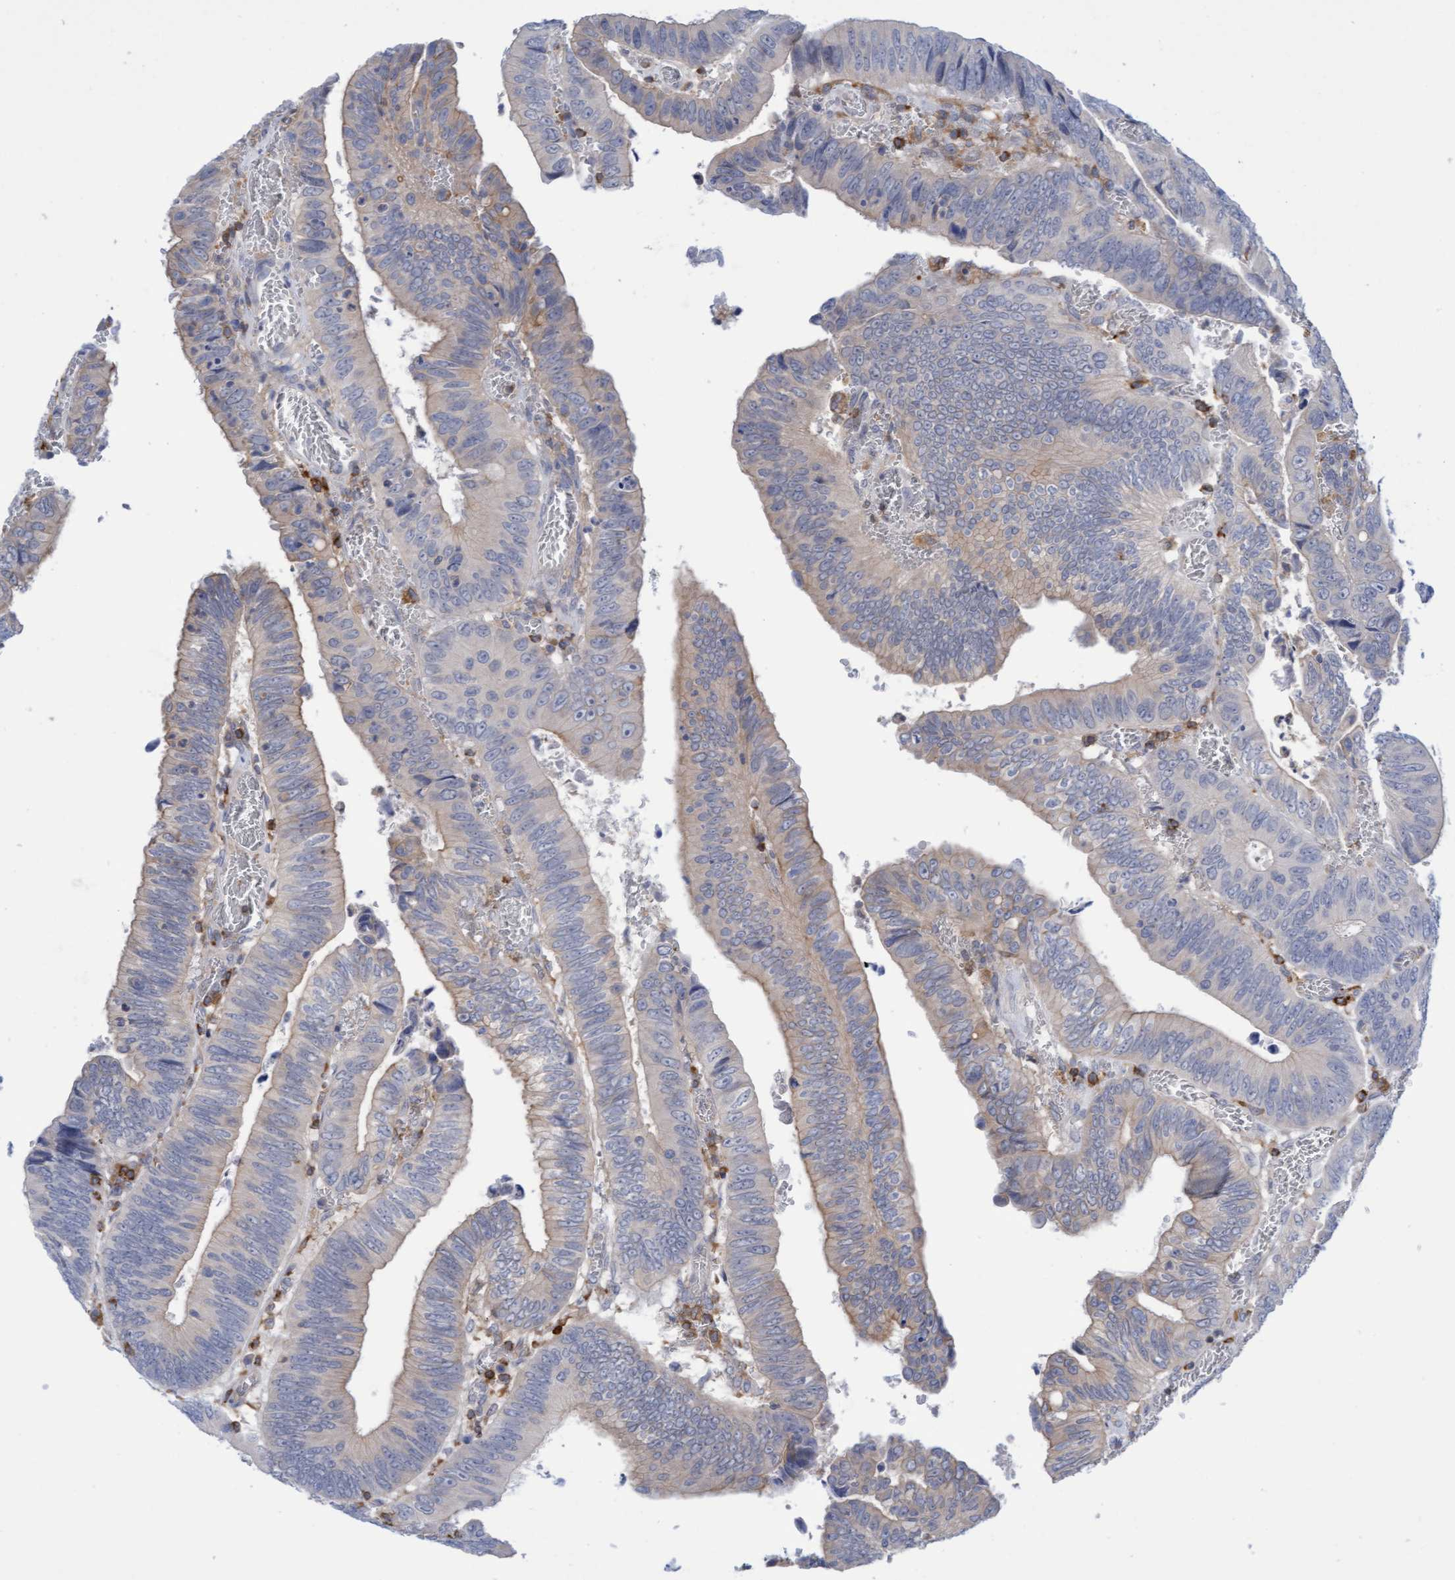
{"staining": {"intensity": "weak", "quantity": "<25%", "location": "cytoplasmic/membranous"}, "tissue": "colorectal cancer", "cell_type": "Tumor cells", "image_type": "cancer", "snomed": [{"axis": "morphology", "description": "Inflammation, NOS"}, {"axis": "morphology", "description": "Adenocarcinoma, NOS"}, {"axis": "topography", "description": "Colon"}], "caption": "The image demonstrates no significant staining in tumor cells of colorectal cancer. (DAB (3,3'-diaminobenzidine) immunohistochemistry (IHC), high magnification).", "gene": "FNBP1", "patient": {"sex": "male", "age": 72}}